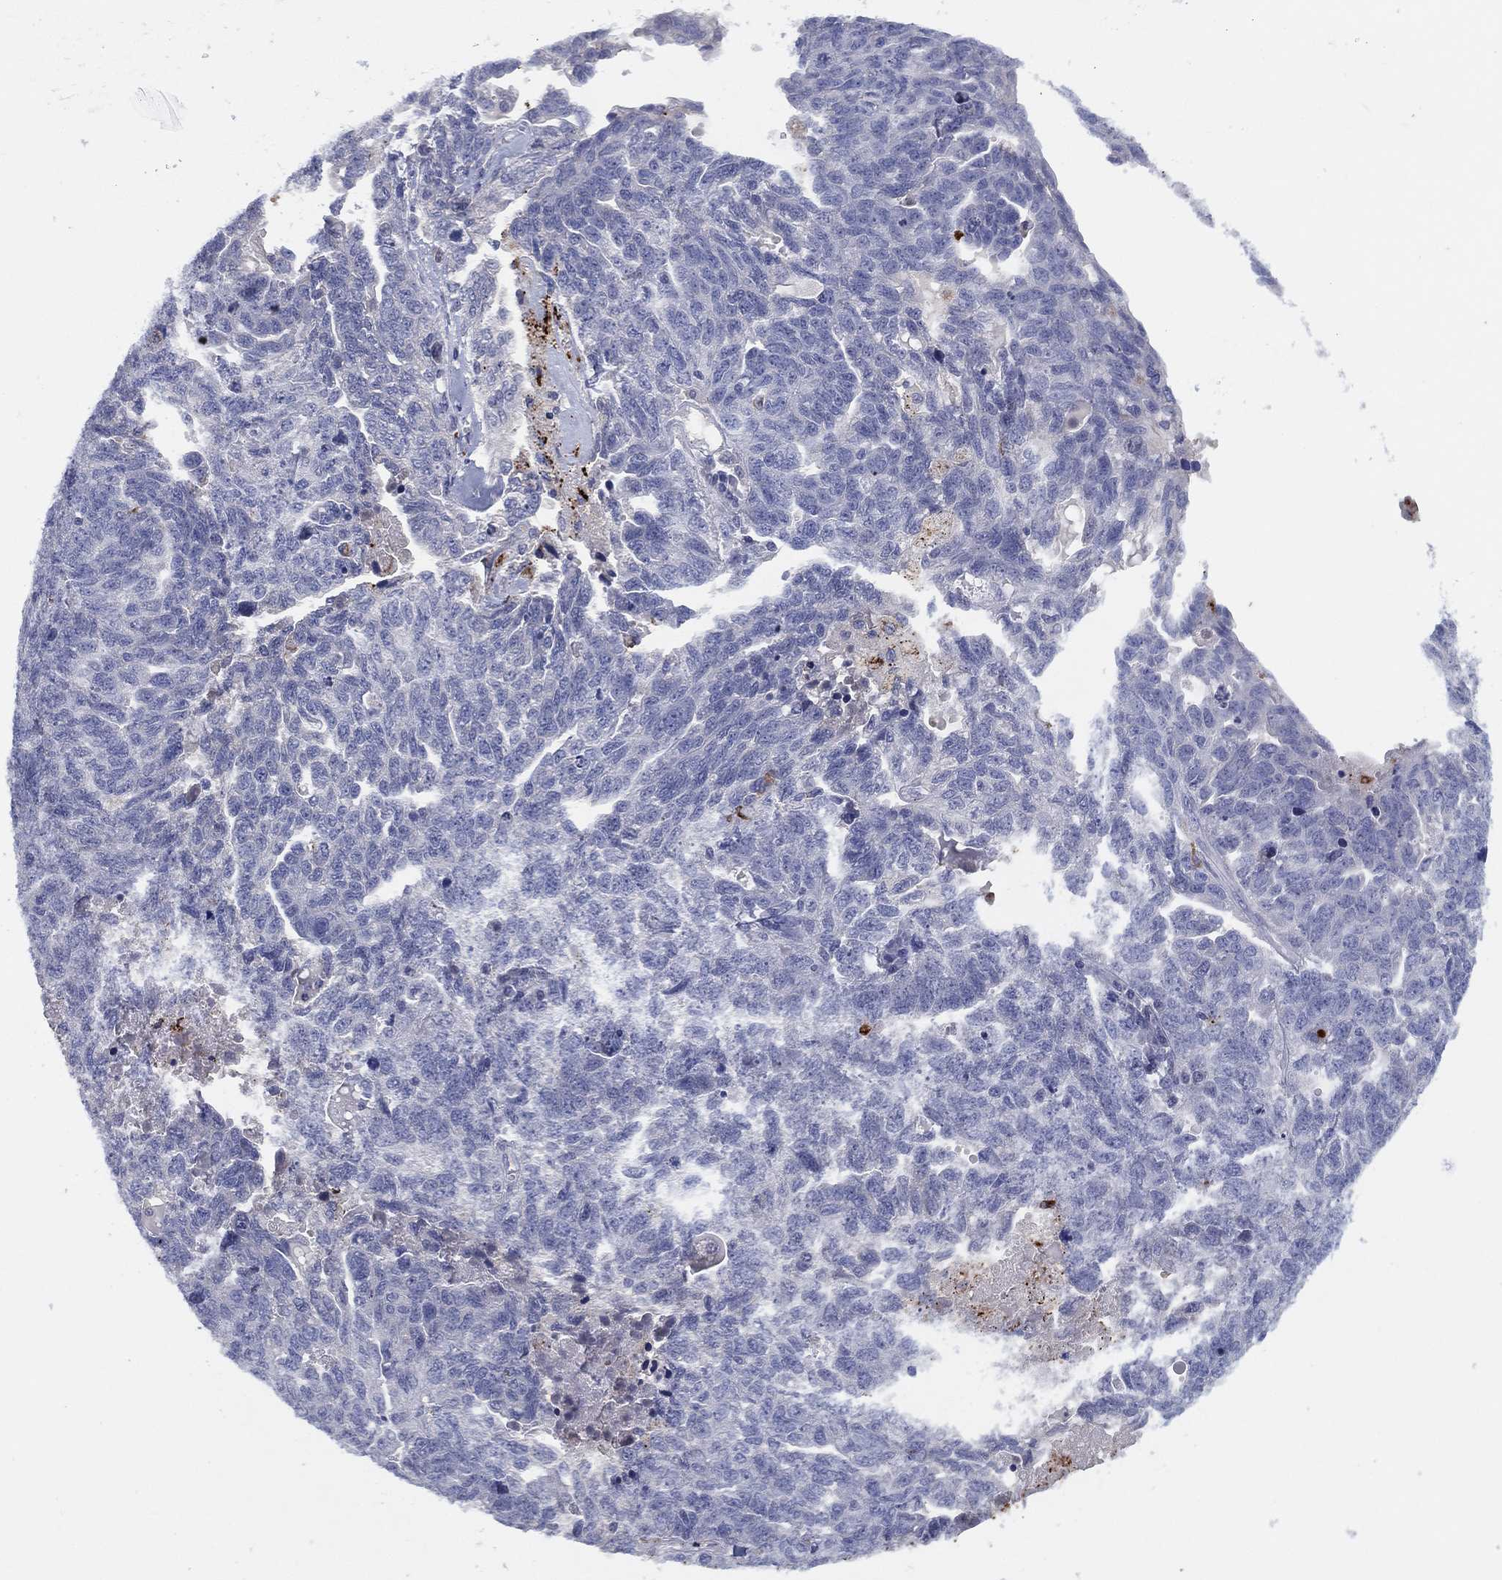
{"staining": {"intensity": "negative", "quantity": "none", "location": "none"}, "tissue": "ovarian cancer", "cell_type": "Tumor cells", "image_type": "cancer", "snomed": [{"axis": "morphology", "description": "Cystadenocarcinoma, serous, NOS"}, {"axis": "topography", "description": "Ovary"}], "caption": "There is no significant staining in tumor cells of ovarian cancer.", "gene": "PLAC8", "patient": {"sex": "female", "age": 71}}